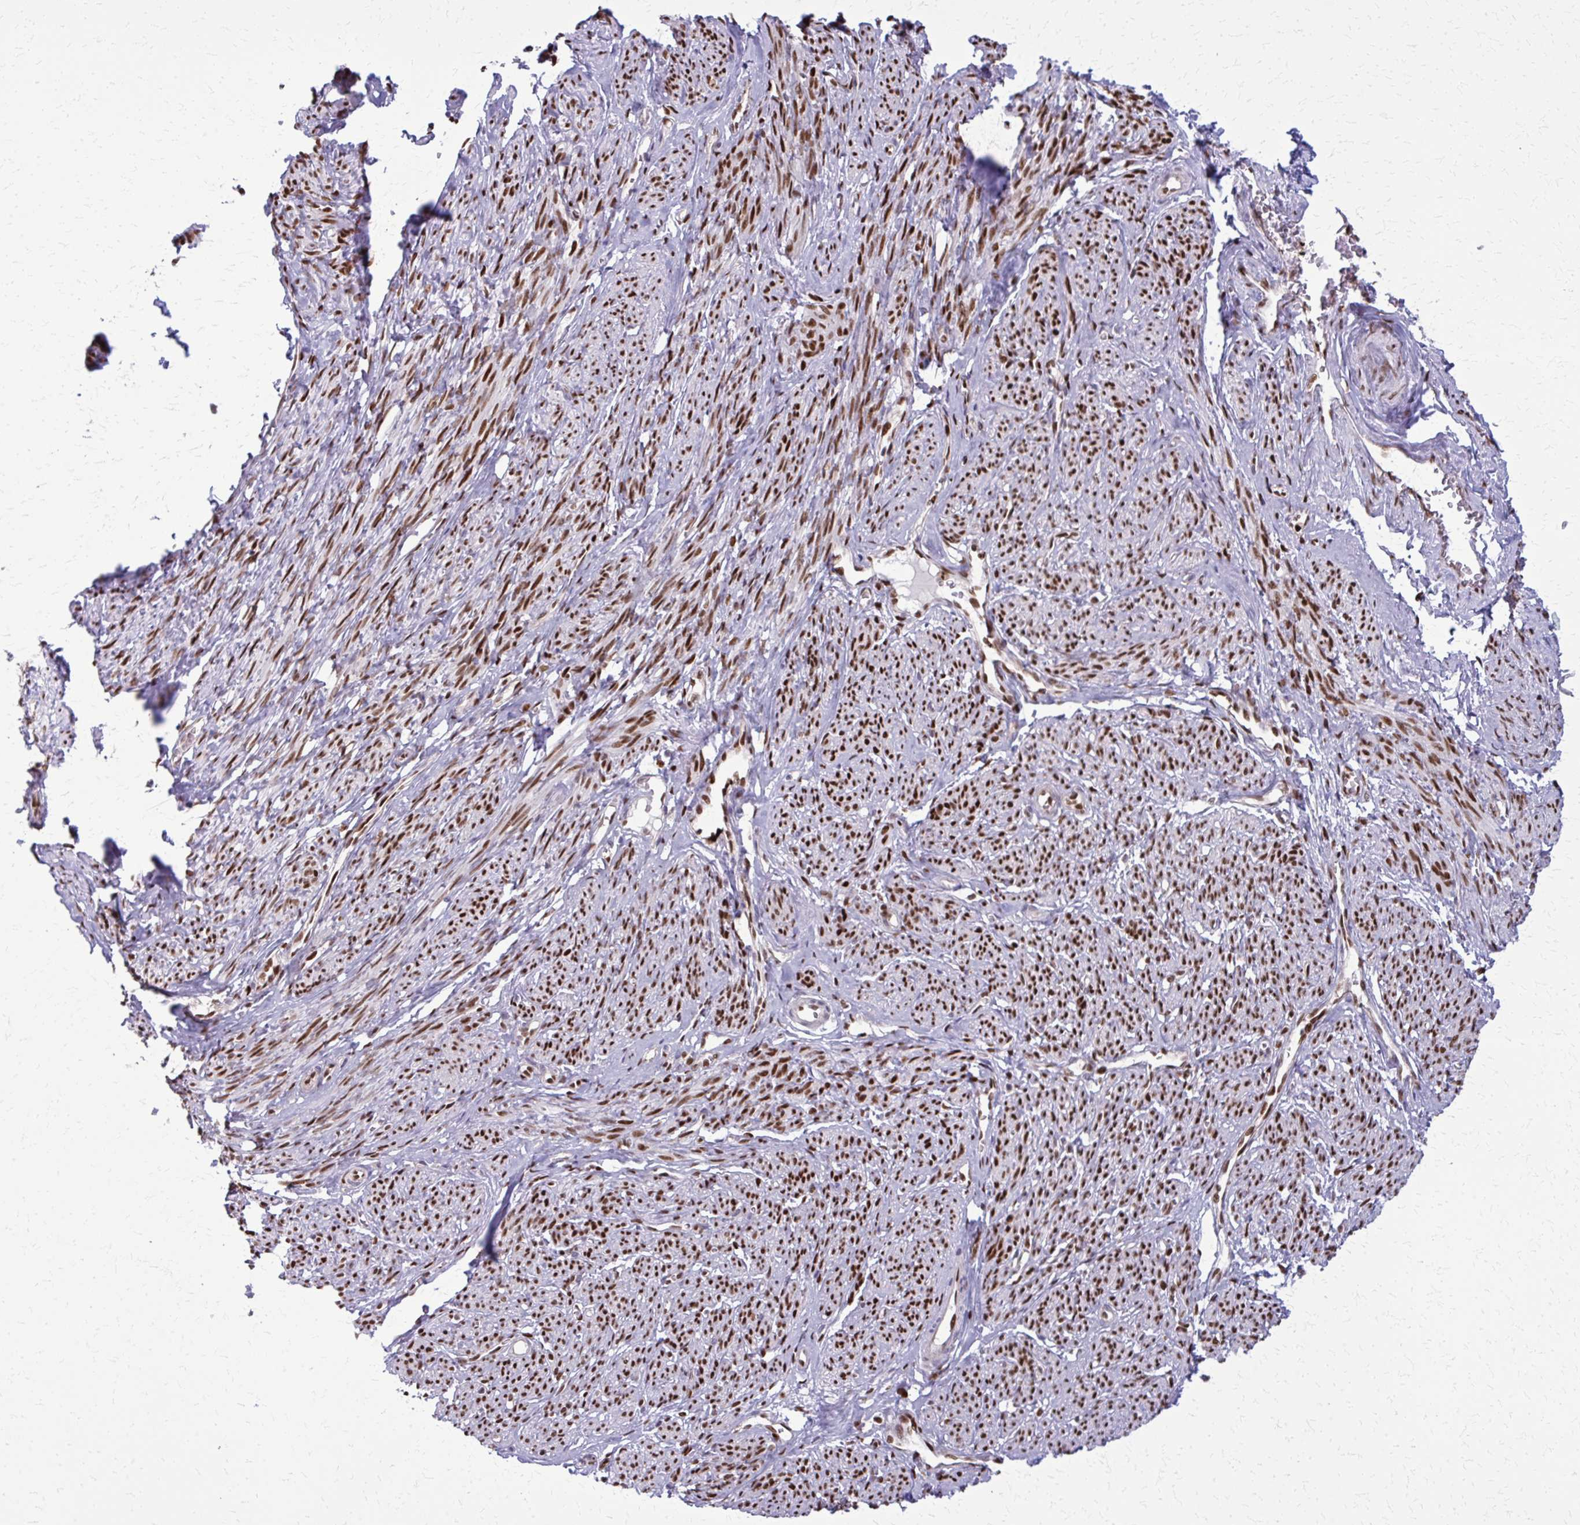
{"staining": {"intensity": "strong", "quantity": ">75%", "location": "nuclear"}, "tissue": "smooth muscle", "cell_type": "Smooth muscle cells", "image_type": "normal", "snomed": [{"axis": "morphology", "description": "Normal tissue, NOS"}, {"axis": "topography", "description": "Smooth muscle"}], "caption": "IHC (DAB) staining of normal smooth muscle exhibits strong nuclear protein staining in approximately >75% of smooth muscle cells.", "gene": "ZNF559", "patient": {"sex": "female", "age": 65}}